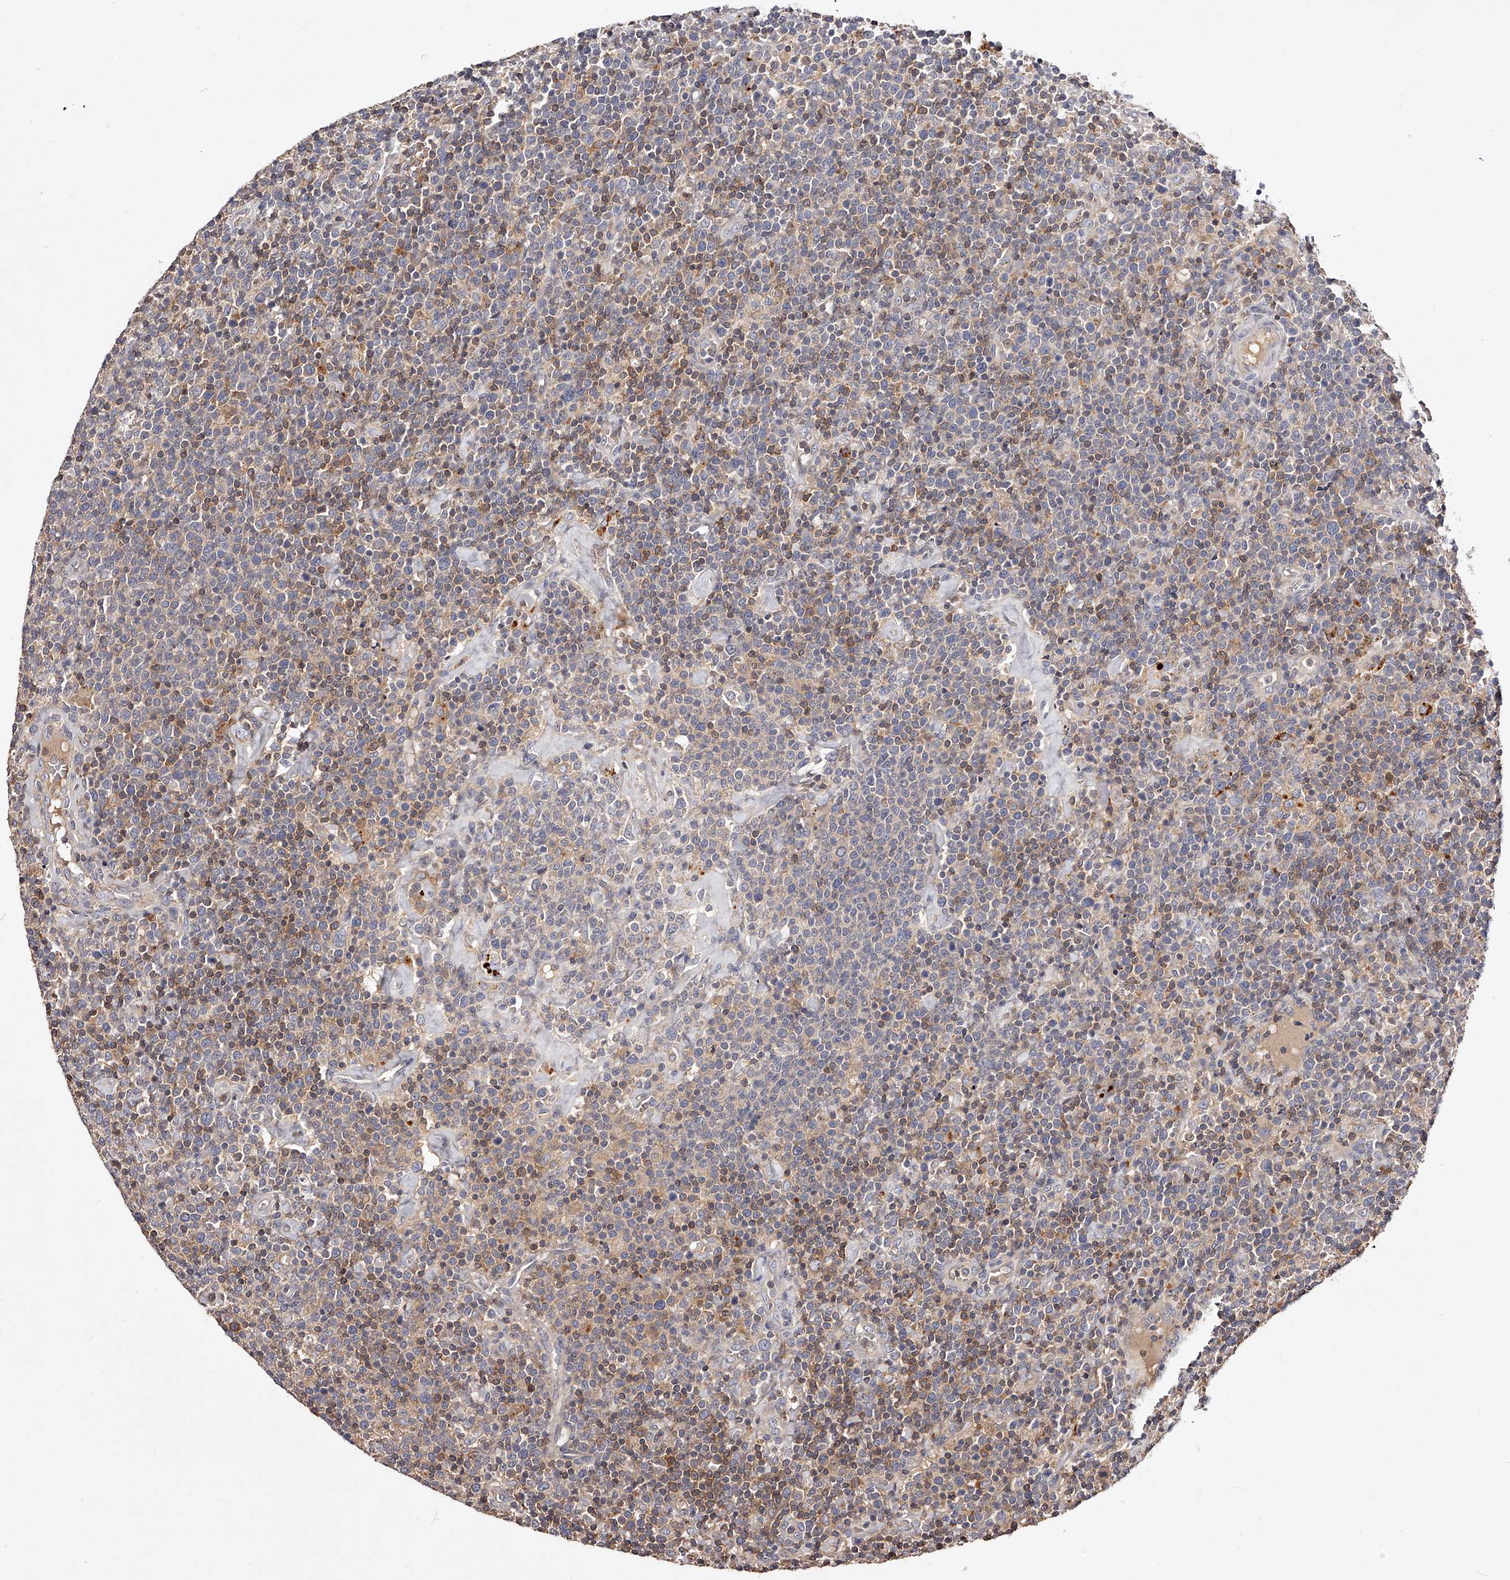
{"staining": {"intensity": "moderate", "quantity": "<25%", "location": "cytoplasmic/membranous"}, "tissue": "lymphoma", "cell_type": "Tumor cells", "image_type": "cancer", "snomed": [{"axis": "morphology", "description": "Malignant lymphoma, non-Hodgkin's type, High grade"}, {"axis": "topography", "description": "Lymph node"}], "caption": "This is a histology image of IHC staining of malignant lymphoma, non-Hodgkin's type (high-grade), which shows moderate staining in the cytoplasmic/membranous of tumor cells.", "gene": "PHACTR1", "patient": {"sex": "male", "age": 61}}